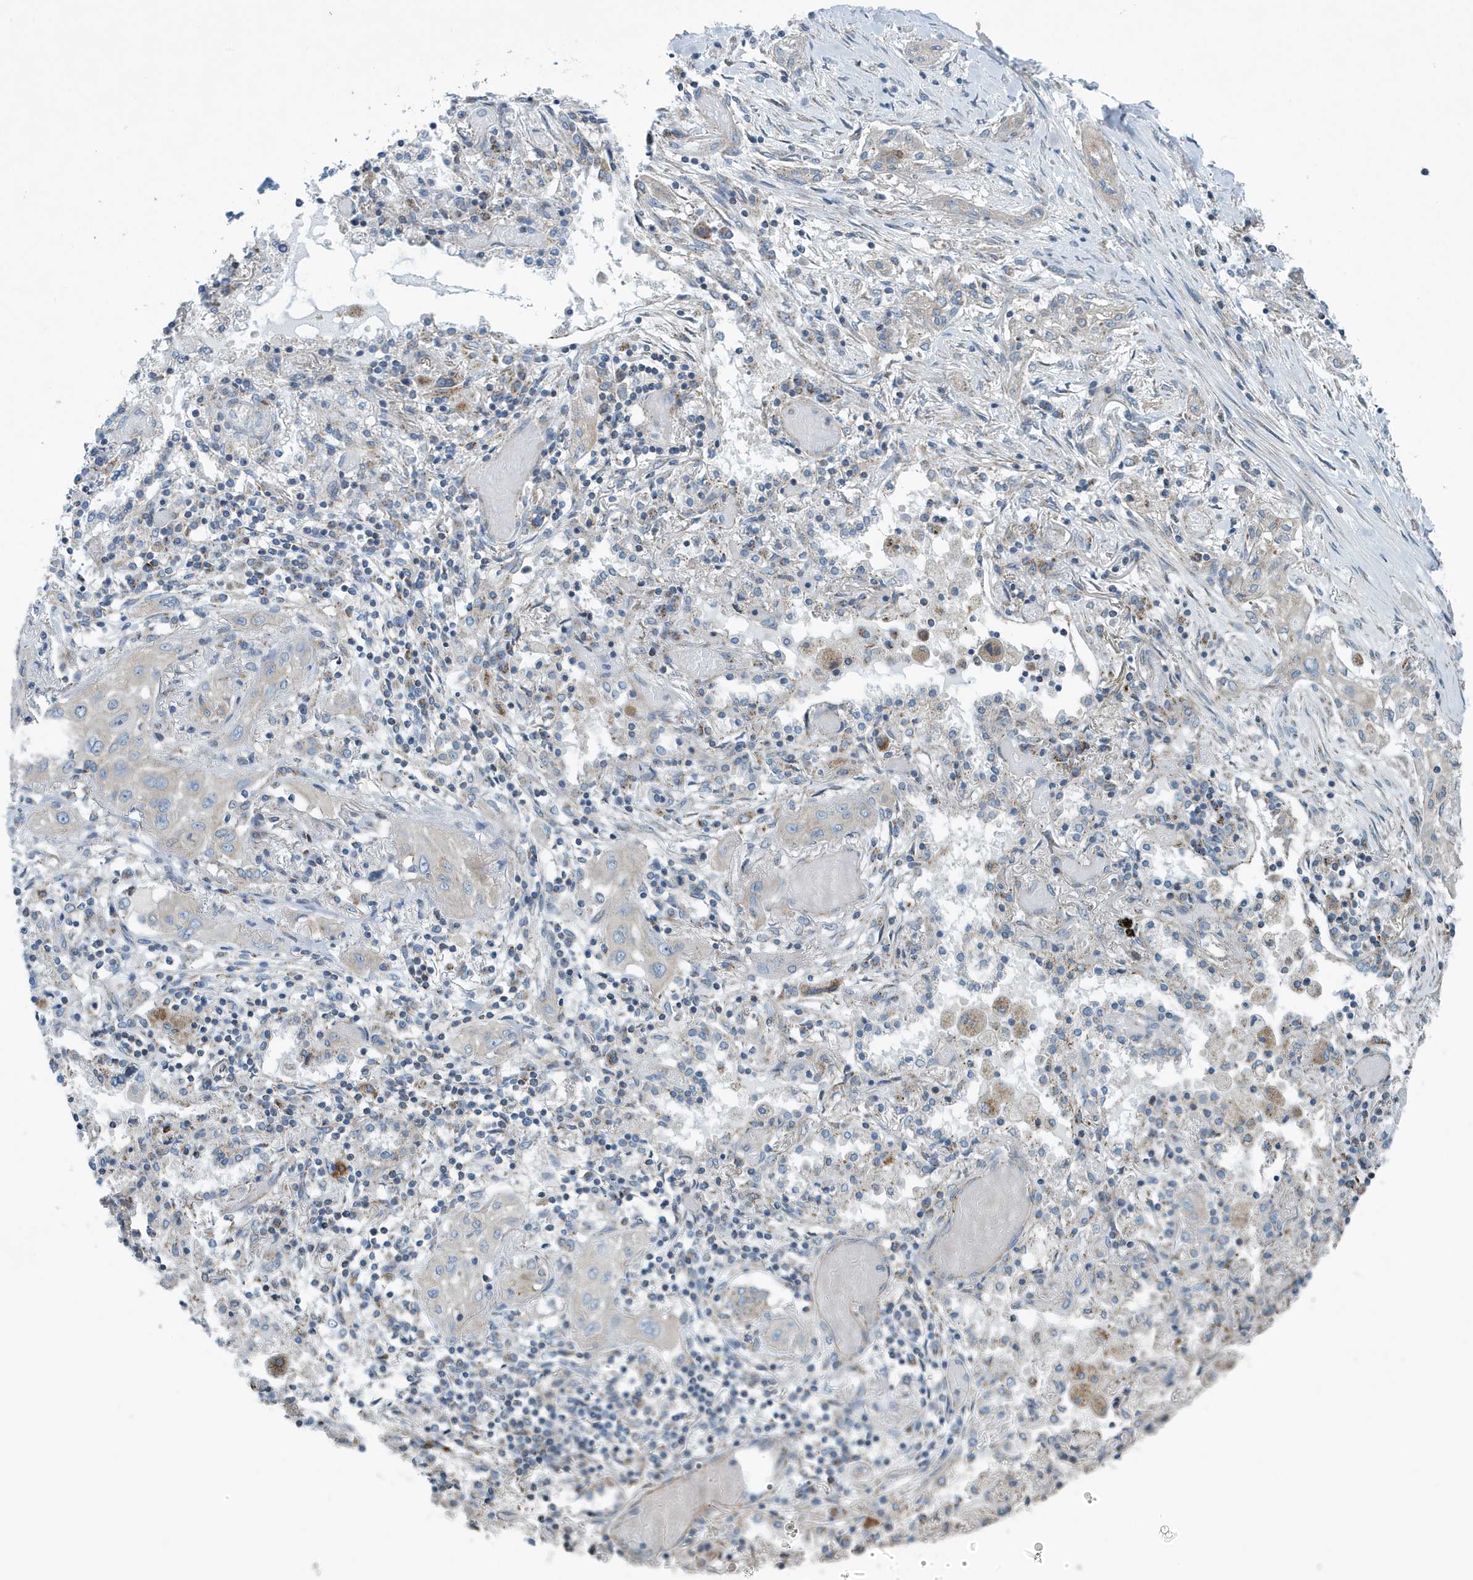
{"staining": {"intensity": "negative", "quantity": "none", "location": "none"}, "tissue": "lung cancer", "cell_type": "Tumor cells", "image_type": "cancer", "snomed": [{"axis": "morphology", "description": "Squamous cell carcinoma, NOS"}, {"axis": "topography", "description": "Lung"}], "caption": "The photomicrograph shows no significant staining in tumor cells of lung squamous cell carcinoma. (DAB IHC with hematoxylin counter stain).", "gene": "PPM1M", "patient": {"sex": "female", "age": 47}}